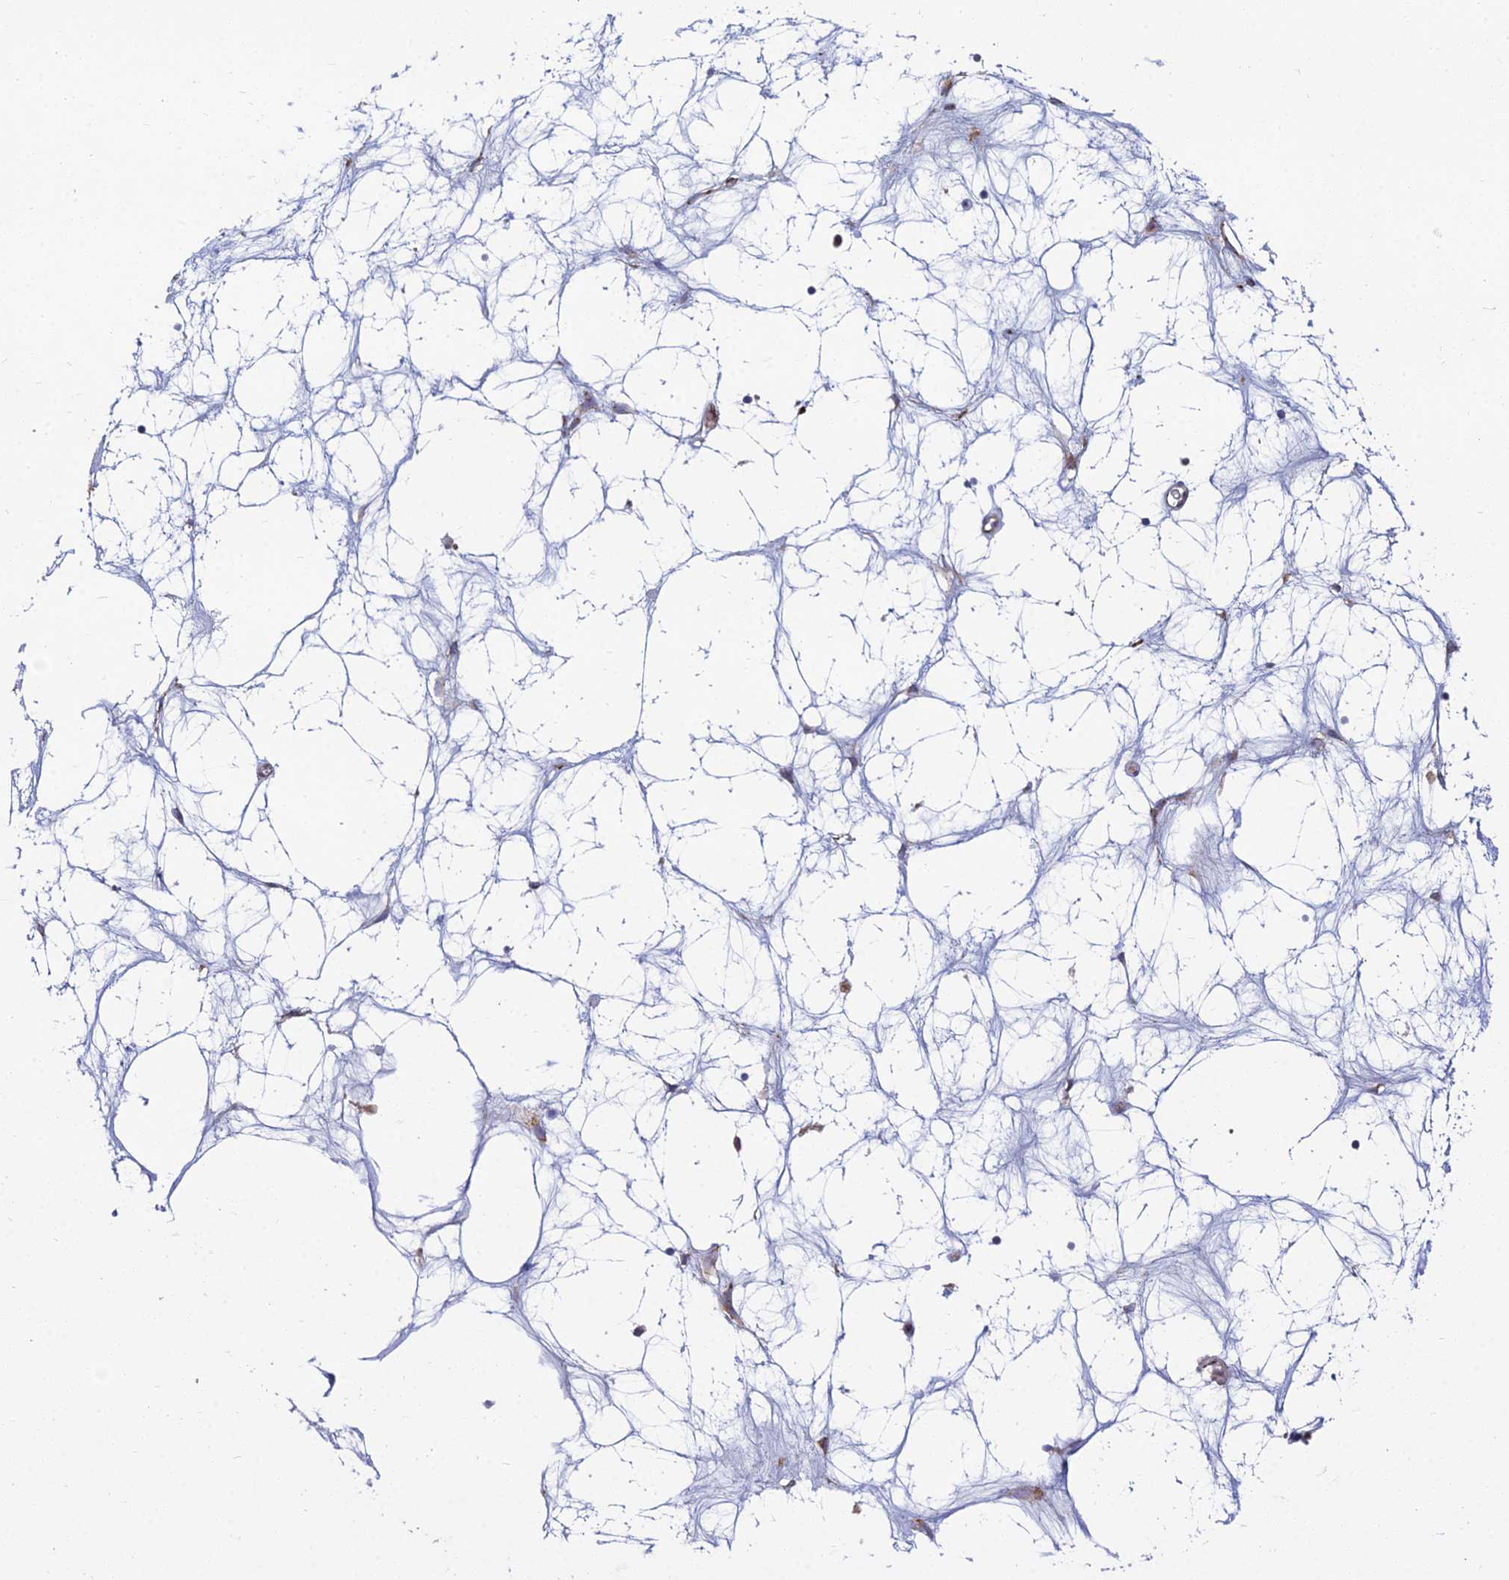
{"staining": {"intensity": "moderate", "quantity": ">75%", "location": "cytoplasmic/membranous"}, "tissue": "nasopharynx", "cell_type": "Respiratory epithelial cells", "image_type": "normal", "snomed": [{"axis": "morphology", "description": "Normal tissue, NOS"}, {"axis": "topography", "description": "Nasopharynx"}], "caption": "Brown immunohistochemical staining in benign nasopharynx displays moderate cytoplasmic/membranous positivity in about >75% of respiratory epithelial cells.", "gene": "NDUFAF7", "patient": {"sex": "male", "age": 64}}